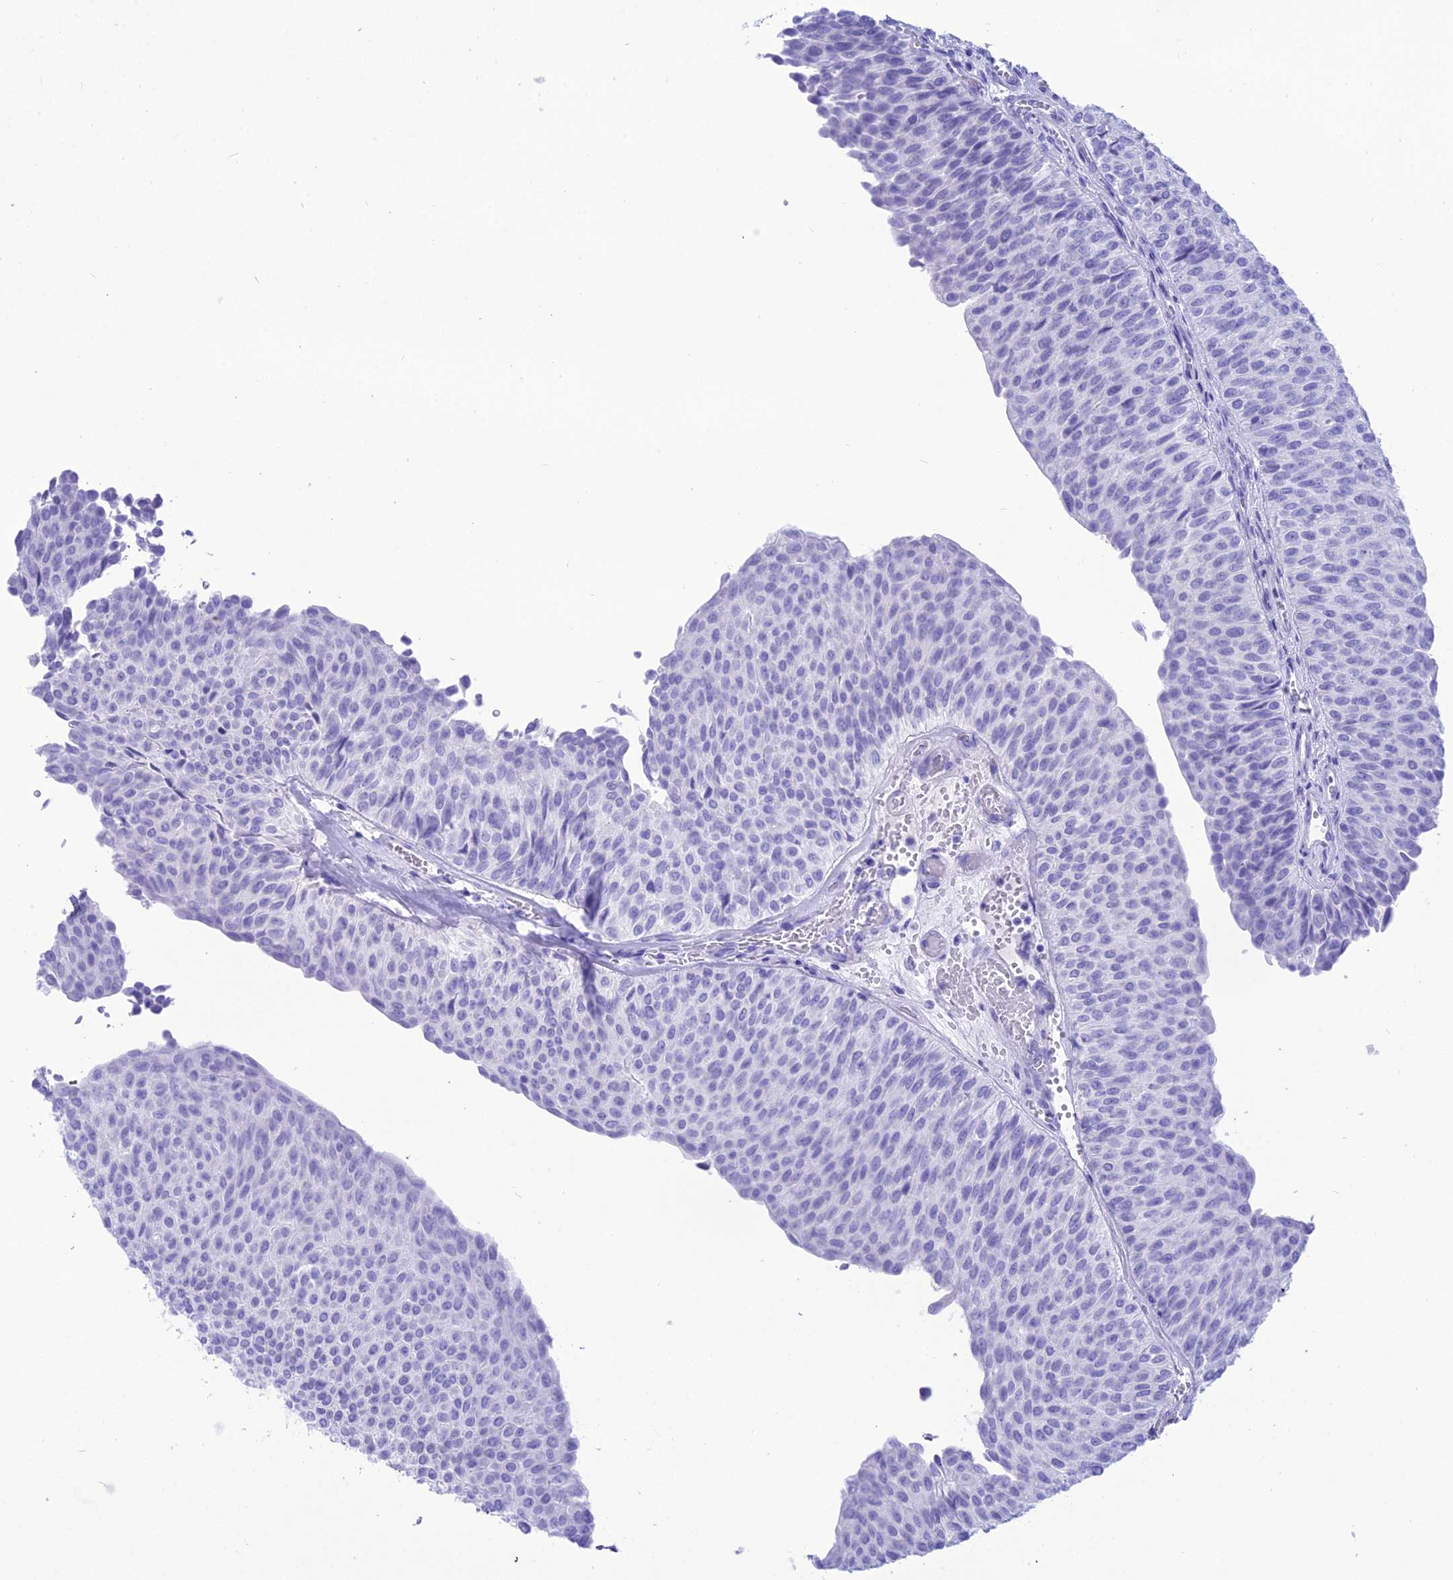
{"staining": {"intensity": "negative", "quantity": "none", "location": "none"}, "tissue": "urothelial cancer", "cell_type": "Tumor cells", "image_type": "cancer", "snomed": [{"axis": "morphology", "description": "Urothelial carcinoma, Low grade"}, {"axis": "topography", "description": "Urinary bladder"}], "caption": "IHC micrograph of neoplastic tissue: low-grade urothelial carcinoma stained with DAB displays no significant protein staining in tumor cells.", "gene": "PNMA5", "patient": {"sex": "male", "age": 78}}